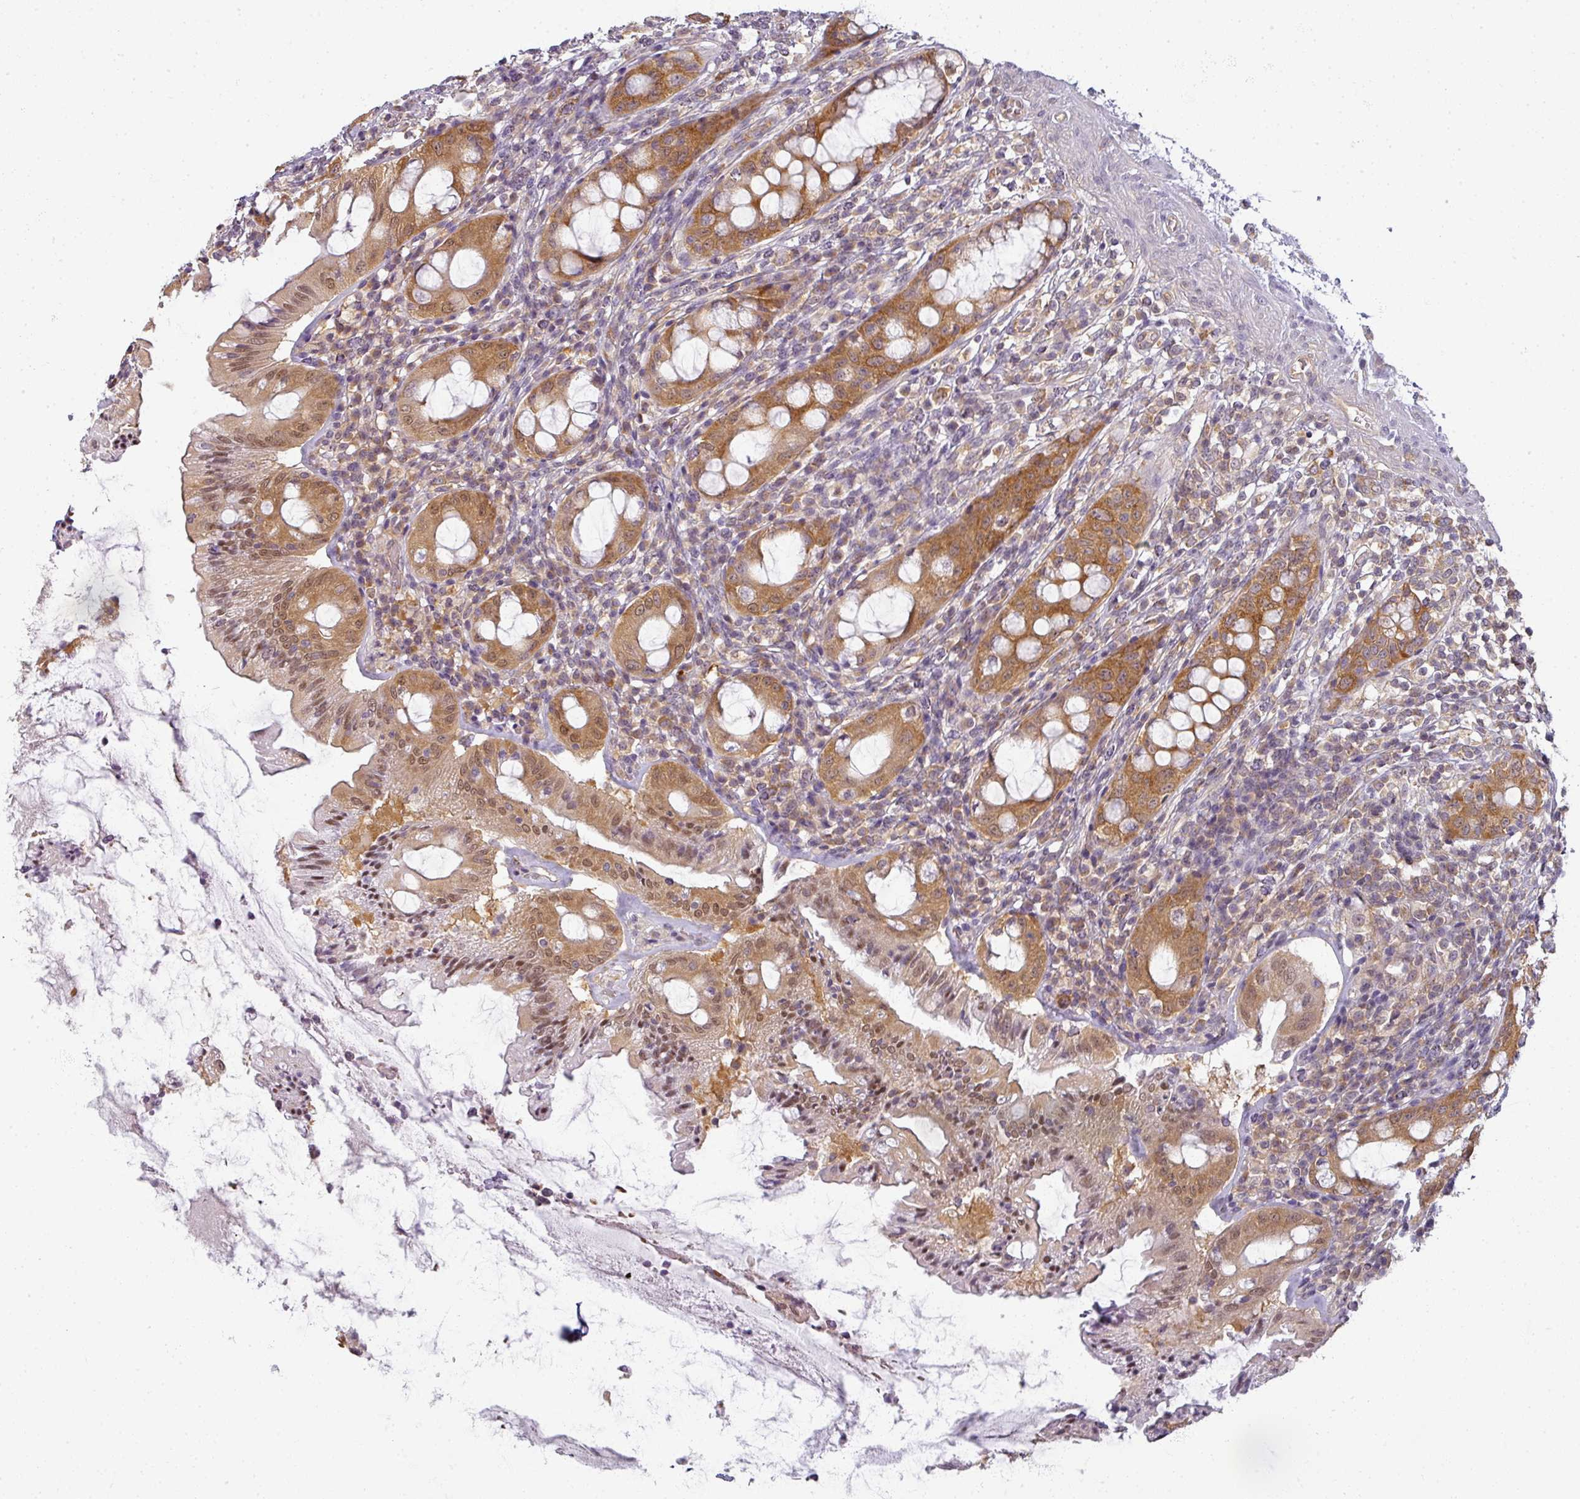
{"staining": {"intensity": "strong", "quantity": "25%-75%", "location": "cytoplasmic/membranous,nuclear"}, "tissue": "rectum", "cell_type": "Glandular cells", "image_type": "normal", "snomed": [{"axis": "morphology", "description": "Normal tissue, NOS"}, {"axis": "topography", "description": "Rectum"}], "caption": "This histopathology image reveals immunohistochemistry (IHC) staining of unremarkable human rectum, with high strong cytoplasmic/membranous,nuclear positivity in approximately 25%-75% of glandular cells.", "gene": "AGPAT4", "patient": {"sex": "female", "age": 57}}